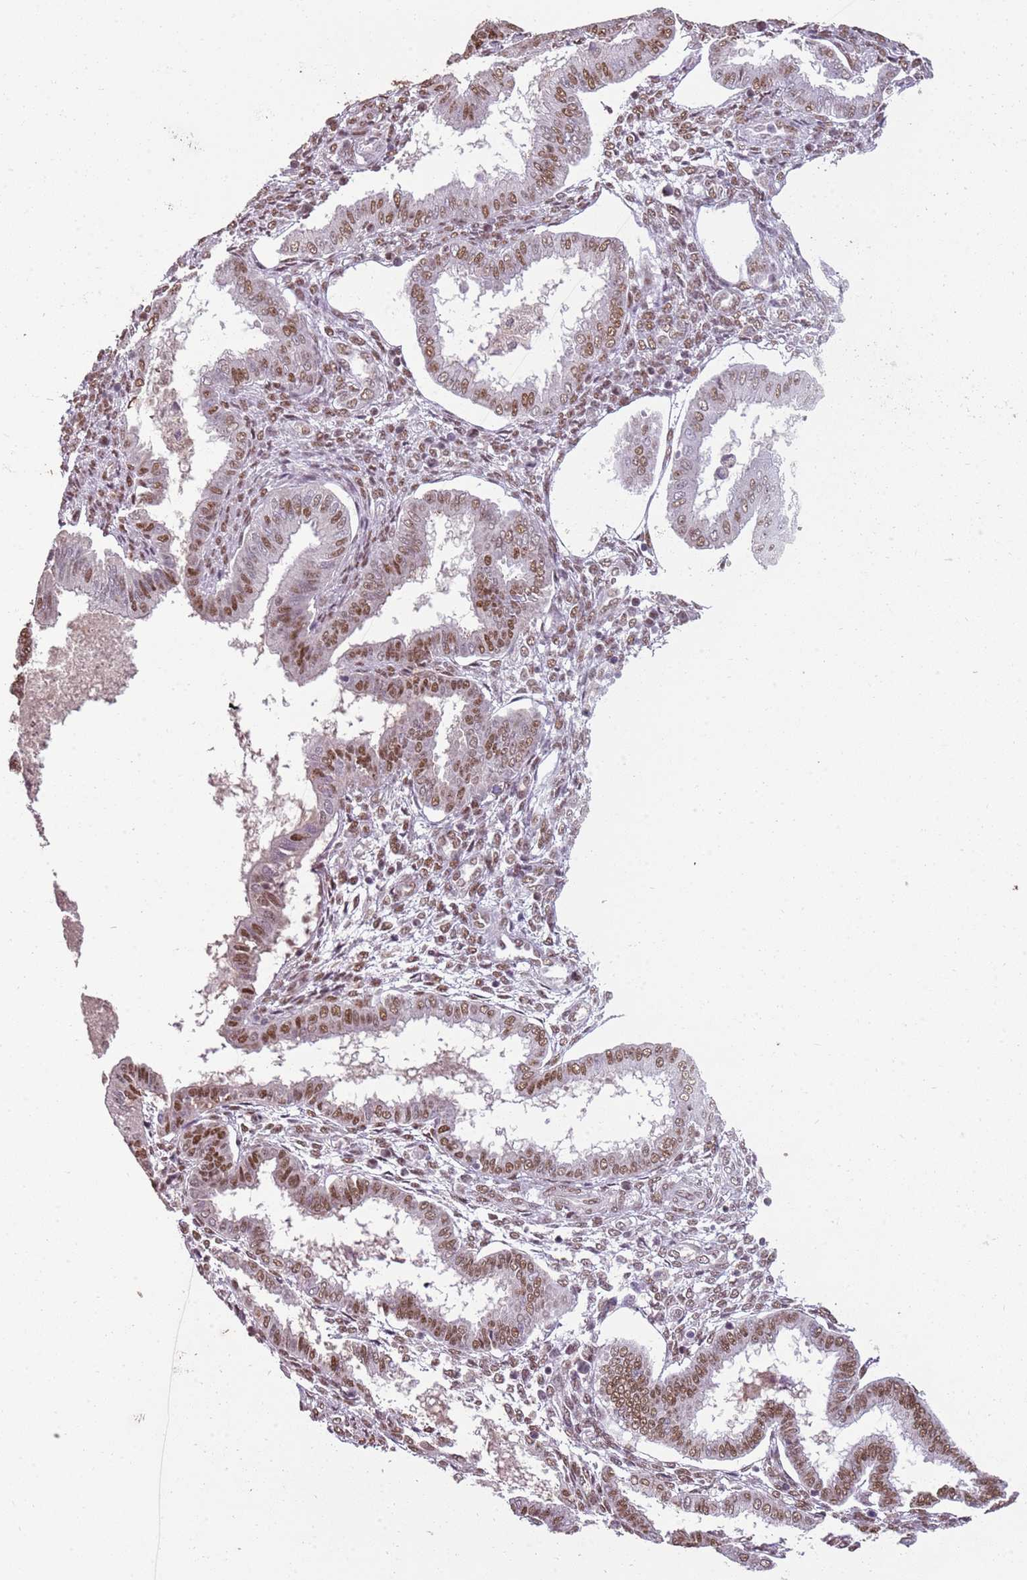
{"staining": {"intensity": "moderate", "quantity": "25%-75%", "location": "nuclear"}, "tissue": "endometrium", "cell_type": "Cells in endometrial stroma", "image_type": "normal", "snomed": [{"axis": "morphology", "description": "Normal tissue, NOS"}, {"axis": "topography", "description": "Endometrium"}], "caption": "IHC photomicrograph of unremarkable endometrium: endometrium stained using immunohistochemistry reveals medium levels of moderate protein expression localized specifically in the nuclear of cells in endometrial stroma, appearing as a nuclear brown color.", "gene": "ARL14EP", "patient": {"sex": "female", "age": 24}}